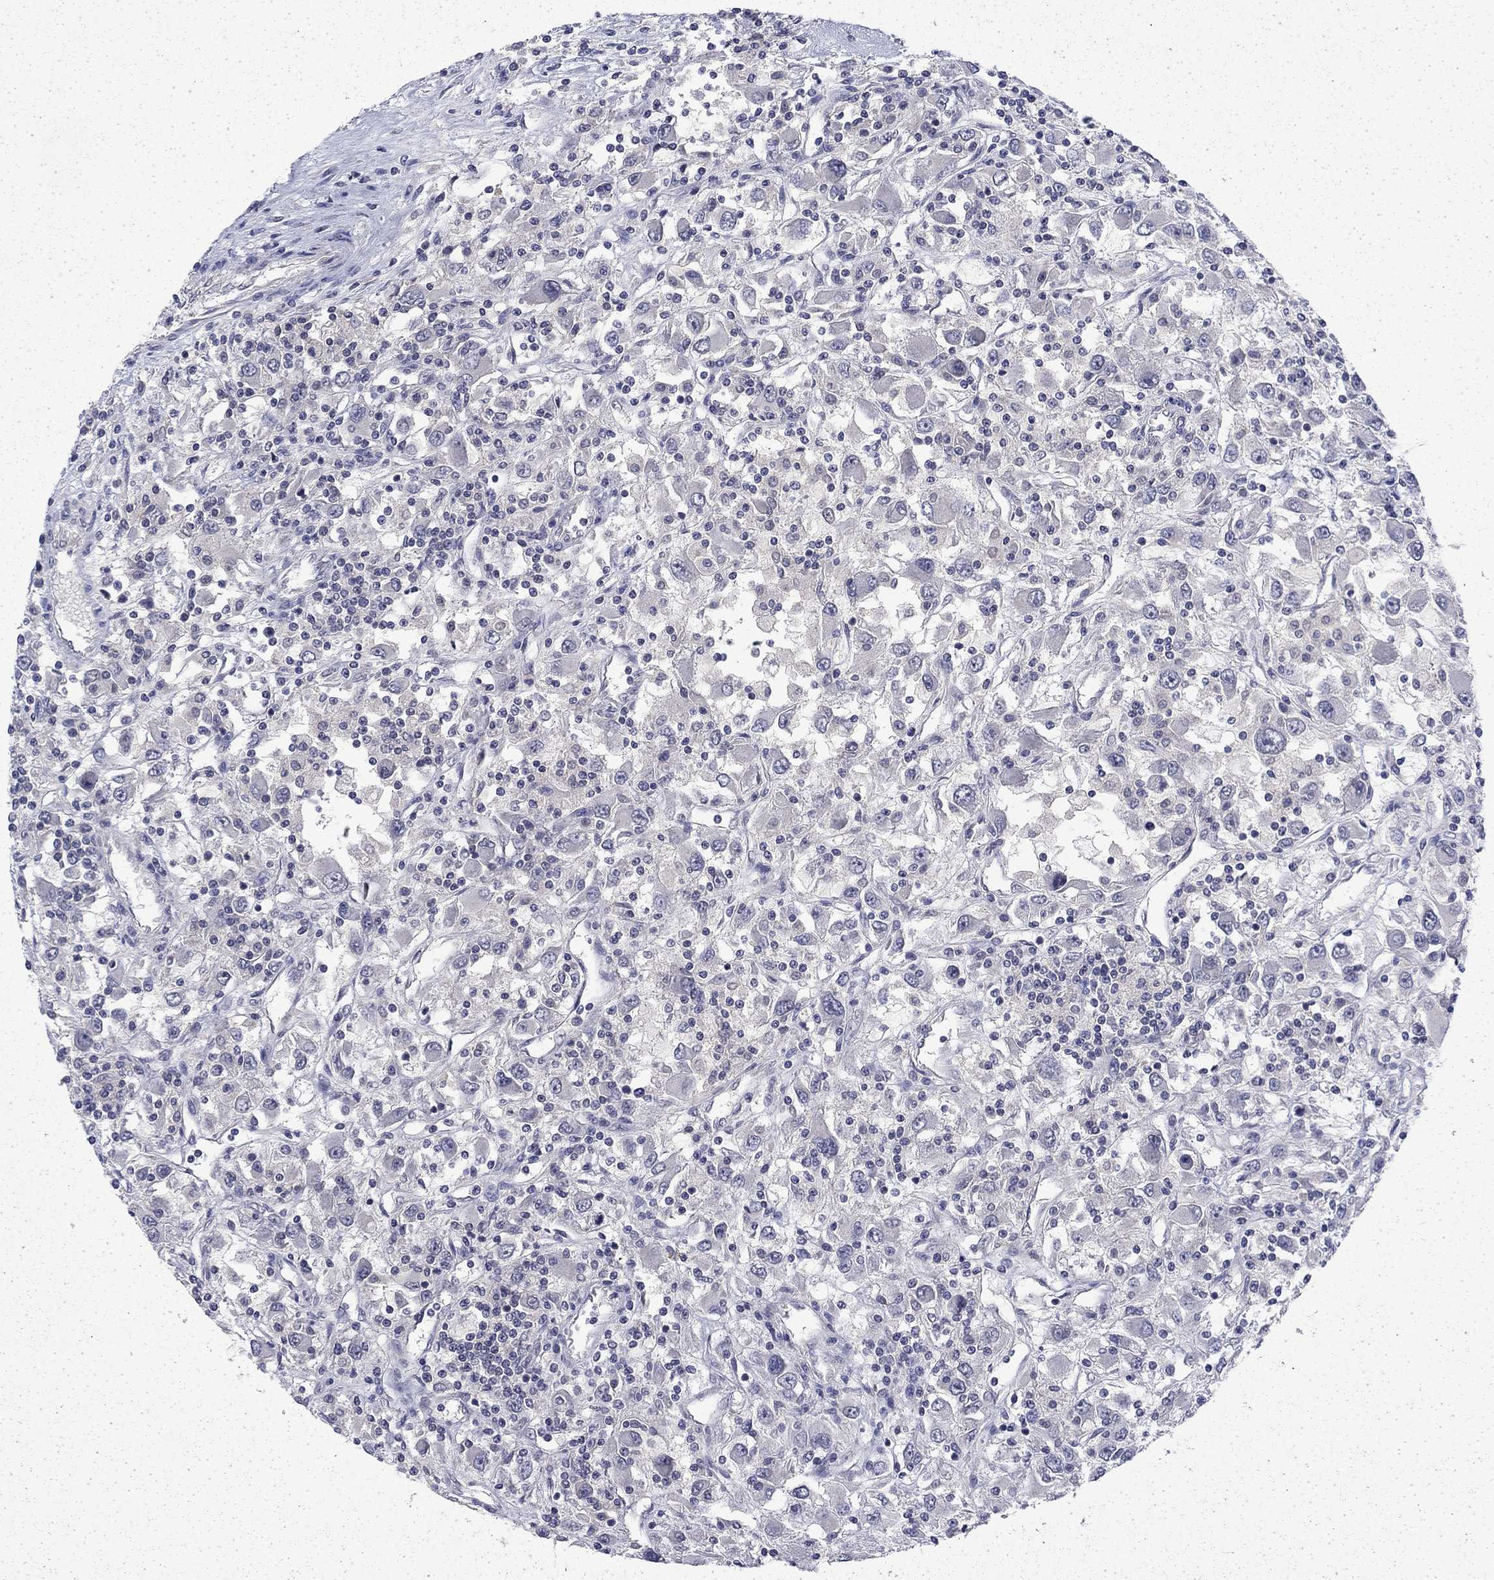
{"staining": {"intensity": "negative", "quantity": "none", "location": "none"}, "tissue": "renal cancer", "cell_type": "Tumor cells", "image_type": "cancer", "snomed": [{"axis": "morphology", "description": "Adenocarcinoma, NOS"}, {"axis": "topography", "description": "Kidney"}], "caption": "This is an IHC micrograph of human adenocarcinoma (renal). There is no expression in tumor cells.", "gene": "CHAT", "patient": {"sex": "female", "age": 67}}